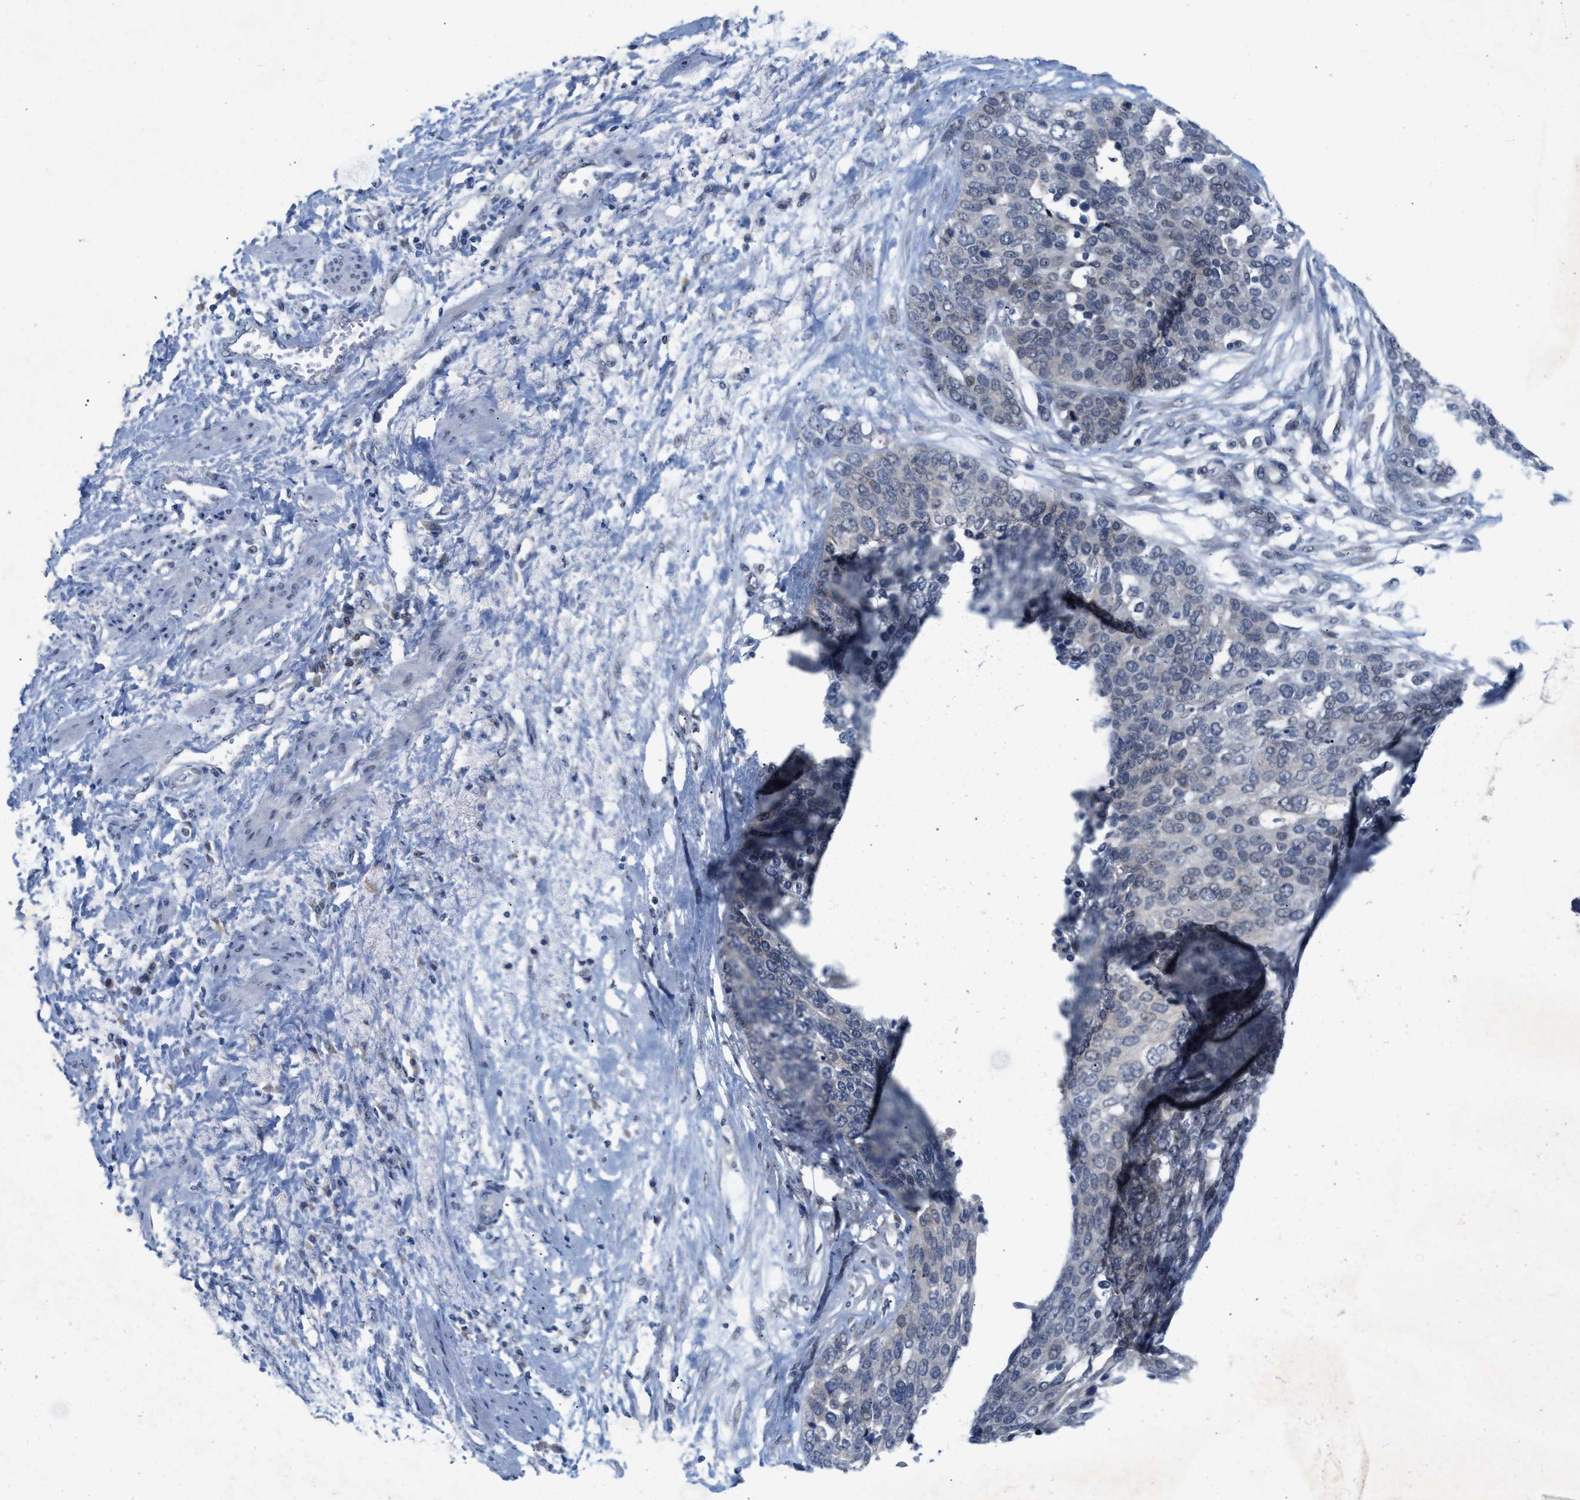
{"staining": {"intensity": "negative", "quantity": "none", "location": "none"}, "tissue": "ovarian cancer", "cell_type": "Tumor cells", "image_type": "cancer", "snomed": [{"axis": "morphology", "description": "Cystadenocarcinoma, serous, NOS"}, {"axis": "topography", "description": "Ovary"}], "caption": "Human ovarian serous cystadenocarcinoma stained for a protein using IHC reveals no positivity in tumor cells.", "gene": "WIPI2", "patient": {"sex": "female", "age": 44}}